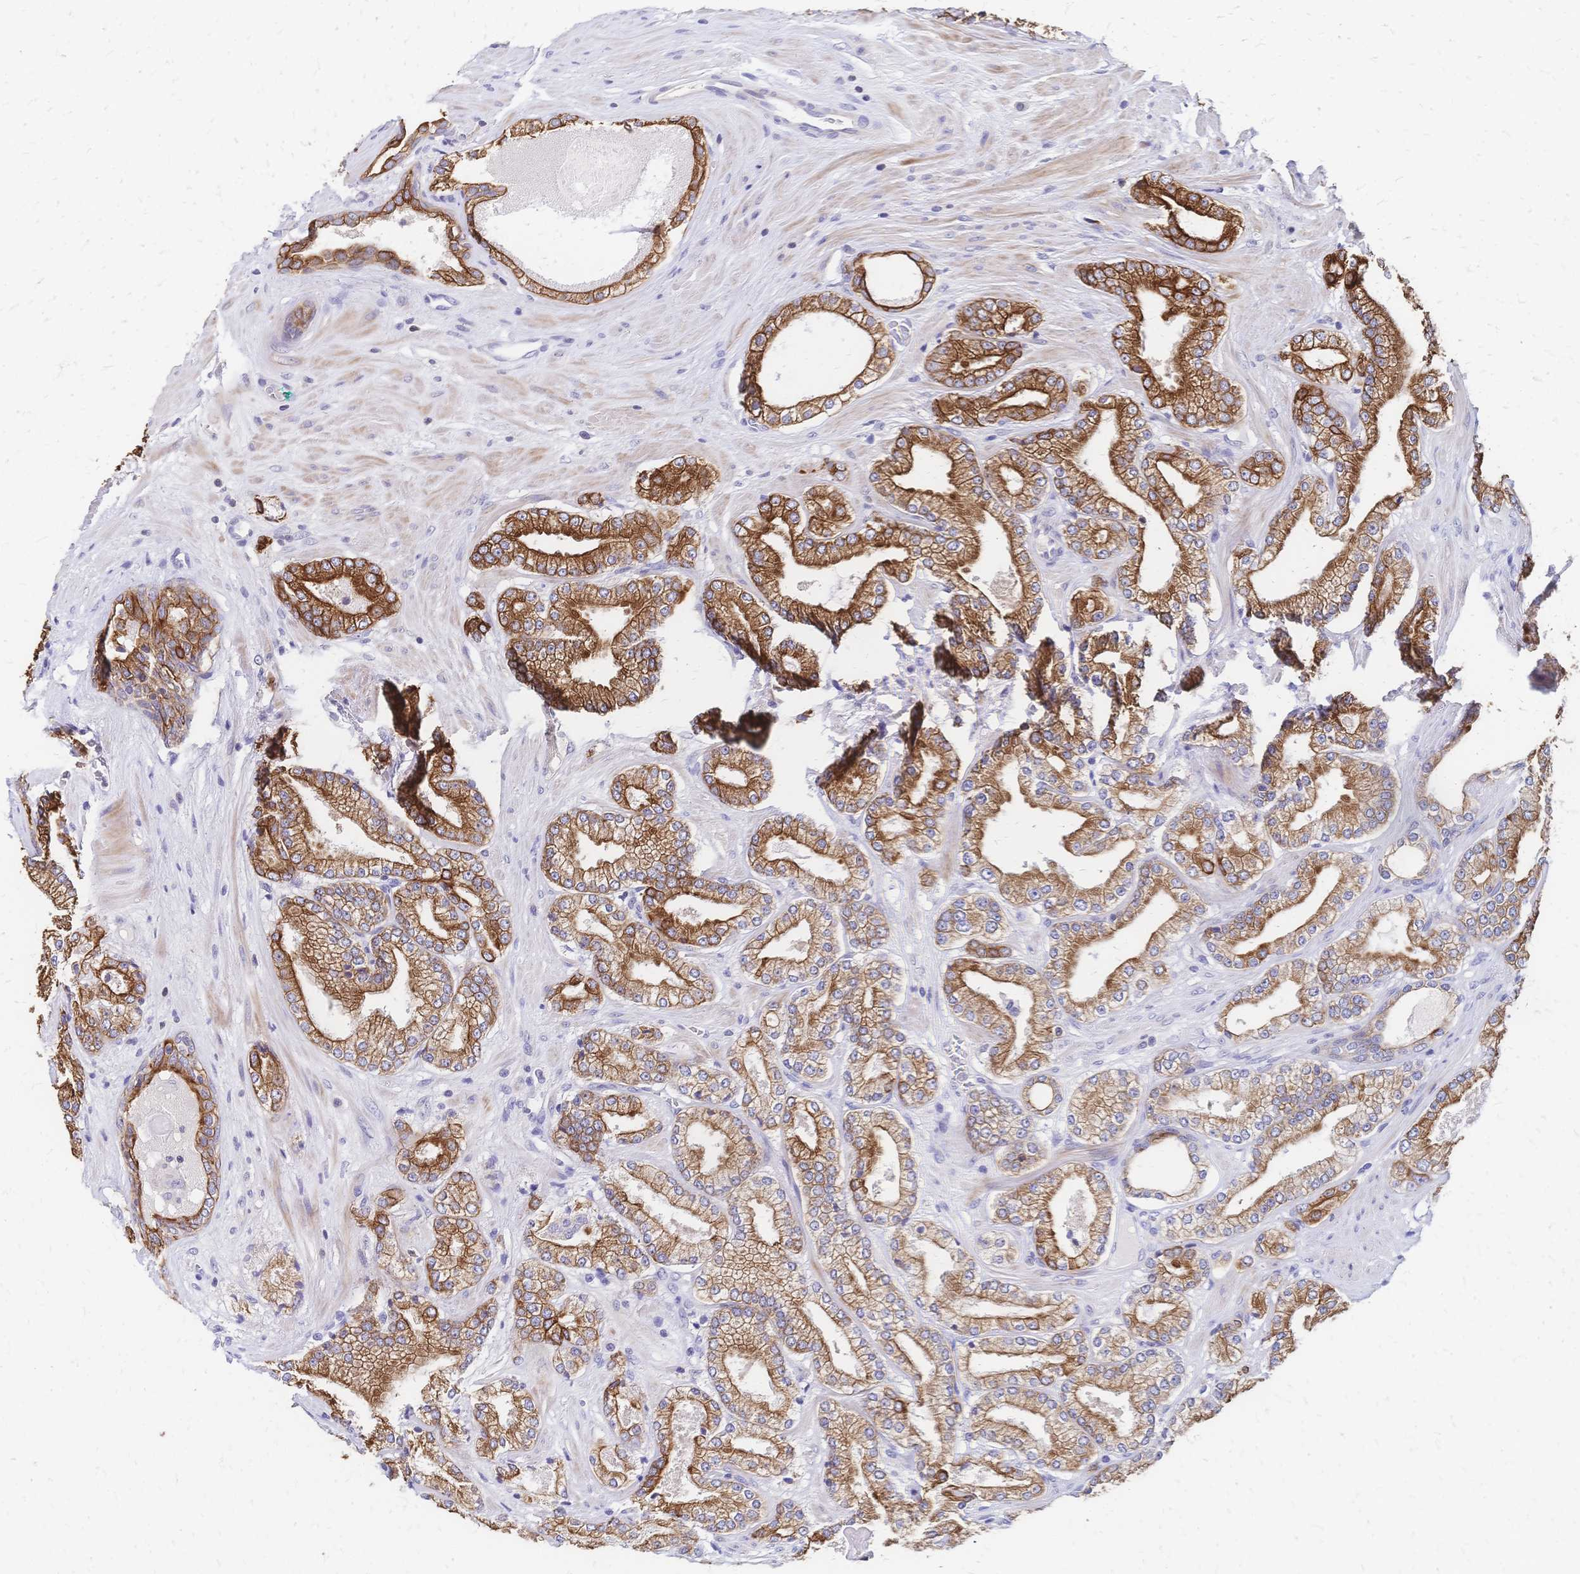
{"staining": {"intensity": "moderate", "quantity": ">75%", "location": "cytoplasmic/membranous"}, "tissue": "prostate cancer", "cell_type": "Tumor cells", "image_type": "cancer", "snomed": [{"axis": "morphology", "description": "Adenocarcinoma, High grade"}, {"axis": "topography", "description": "Prostate"}], "caption": "High-magnification brightfield microscopy of prostate cancer stained with DAB (3,3'-diaminobenzidine) (brown) and counterstained with hematoxylin (blue). tumor cells exhibit moderate cytoplasmic/membranous staining is seen in approximately>75% of cells. (DAB IHC, brown staining for protein, blue staining for nuclei).", "gene": "DTNB", "patient": {"sex": "male", "age": 63}}